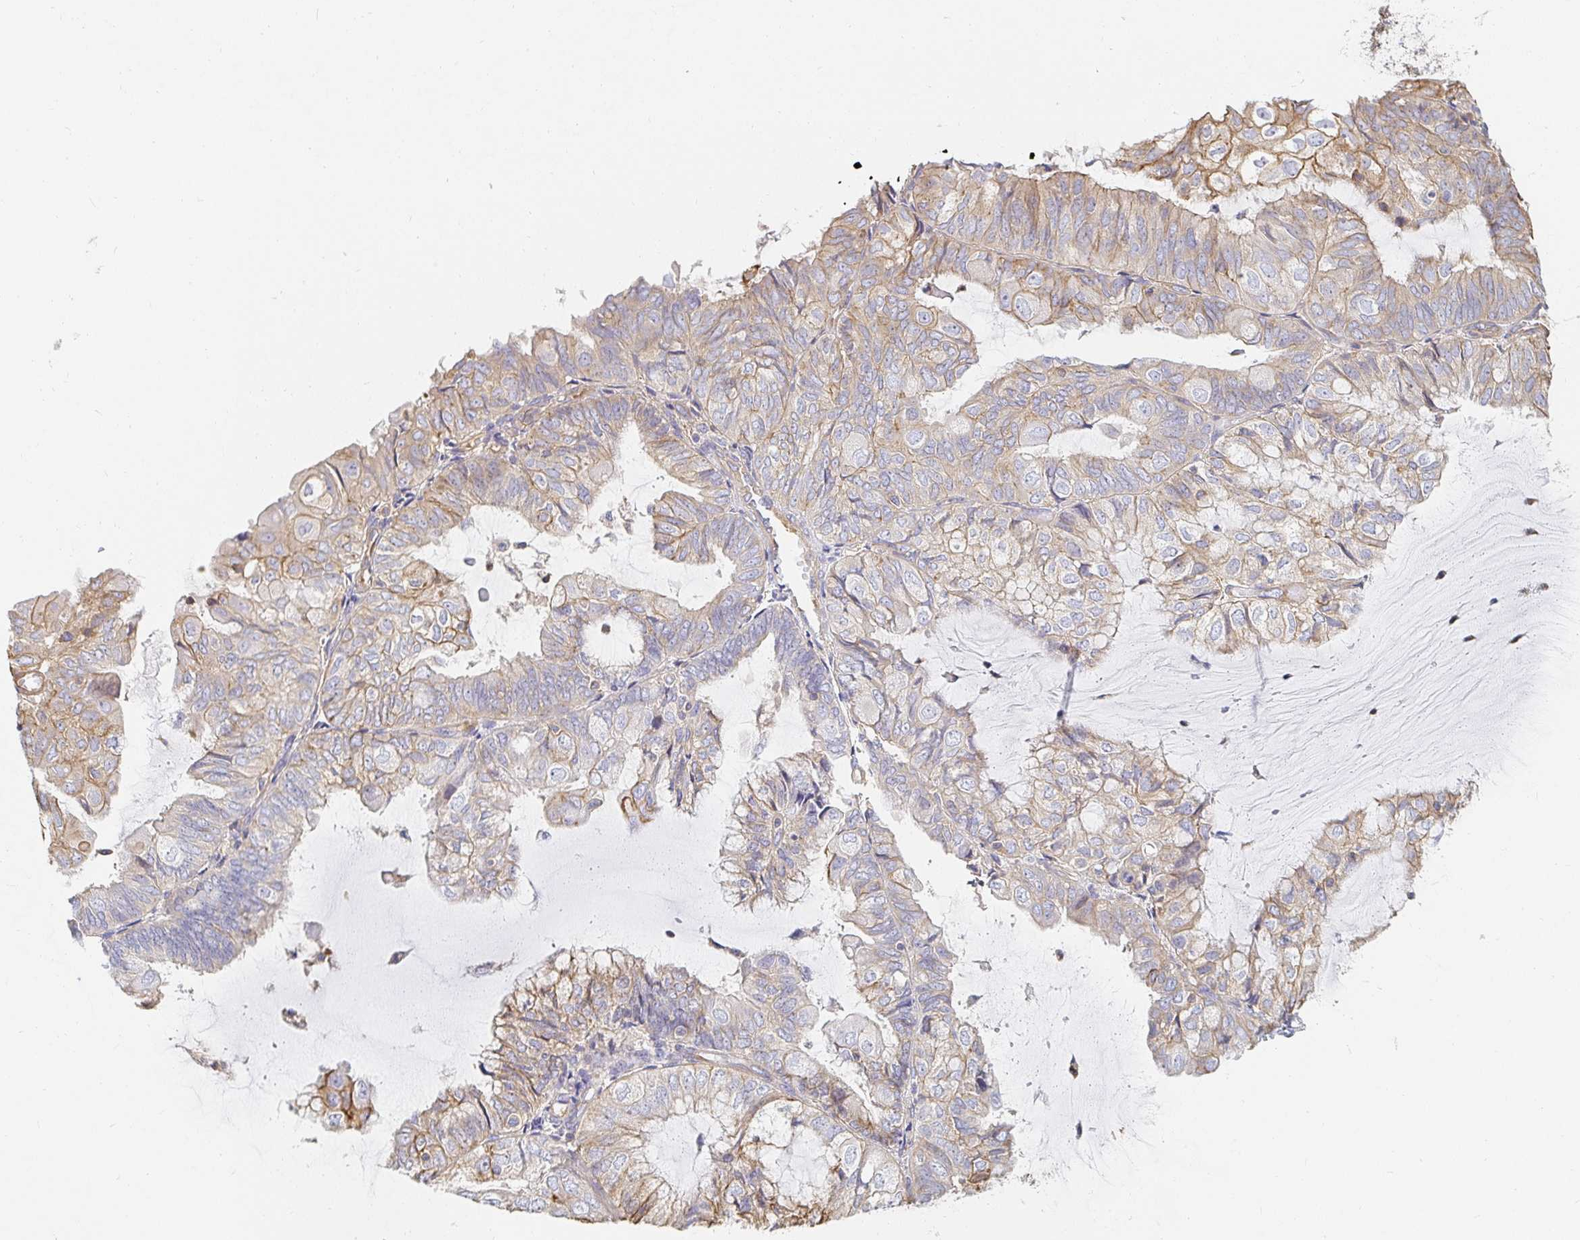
{"staining": {"intensity": "weak", "quantity": "<25%", "location": "cytoplasmic/membranous"}, "tissue": "endometrial cancer", "cell_type": "Tumor cells", "image_type": "cancer", "snomed": [{"axis": "morphology", "description": "Adenocarcinoma, NOS"}, {"axis": "topography", "description": "Endometrium"}], "caption": "Endometrial cancer was stained to show a protein in brown. There is no significant staining in tumor cells.", "gene": "TSPAN19", "patient": {"sex": "female", "age": 81}}